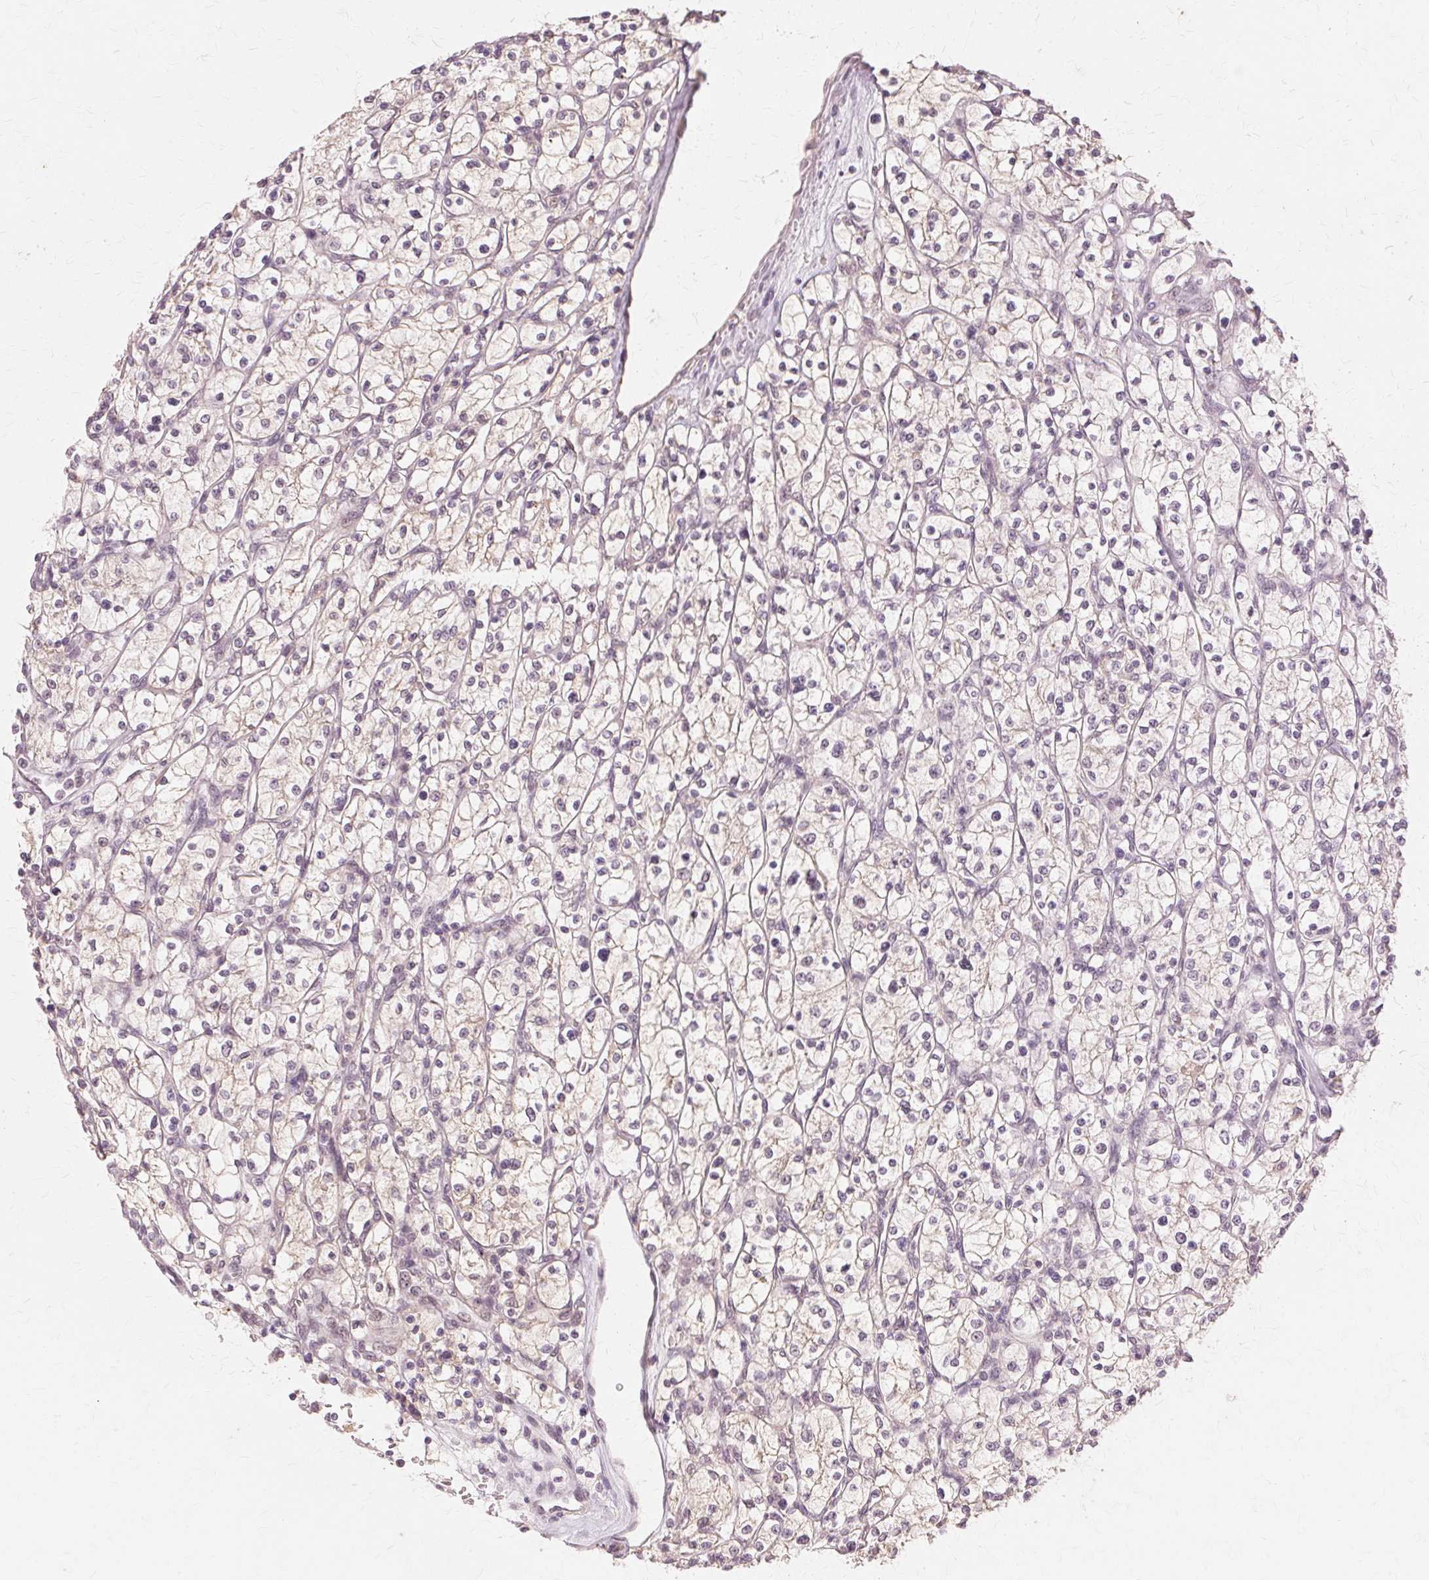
{"staining": {"intensity": "negative", "quantity": "none", "location": "none"}, "tissue": "renal cancer", "cell_type": "Tumor cells", "image_type": "cancer", "snomed": [{"axis": "morphology", "description": "Adenocarcinoma, NOS"}, {"axis": "topography", "description": "Kidney"}], "caption": "Protein analysis of renal adenocarcinoma reveals no significant expression in tumor cells.", "gene": "PRMT5", "patient": {"sex": "female", "age": 64}}